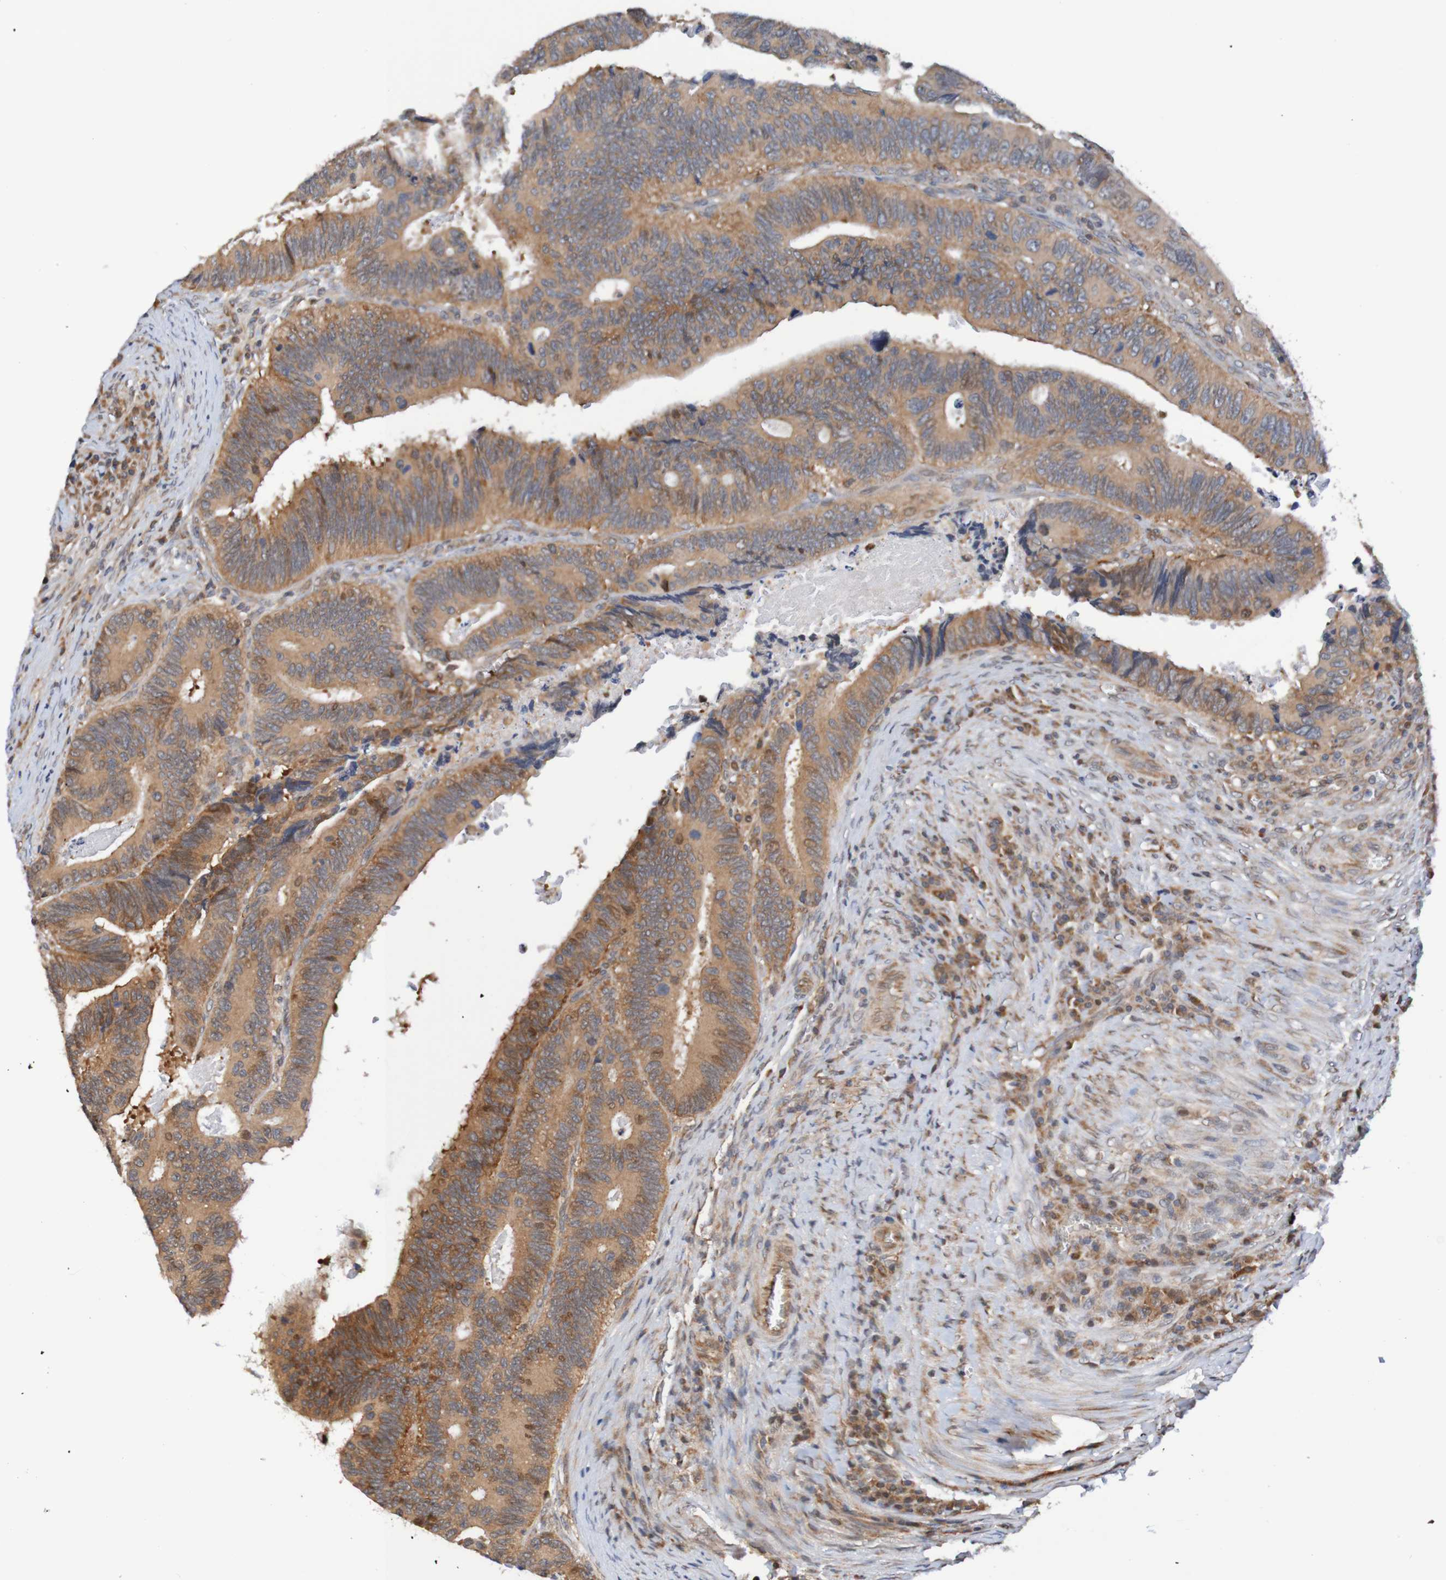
{"staining": {"intensity": "moderate", "quantity": ">75%", "location": "cytoplasmic/membranous"}, "tissue": "colorectal cancer", "cell_type": "Tumor cells", "image_type": "cancer", "snomed": [{"axis": "morphology", "description": "Inflammation, NOS"}, {"axis": "morphology", "description": "Adenocarcinoma, NOS"}, {"axis": "topography", "description": "Colon"}], "caption": "Immunohistochemical staining of adenocarcinoma (colorectal) reveals medium levels of moderate cytoplasmic/membranous staining in approximately >75% of tumor cells.", "gene": "AXIN1", "patient": {"sex": "male", "age": 72}}